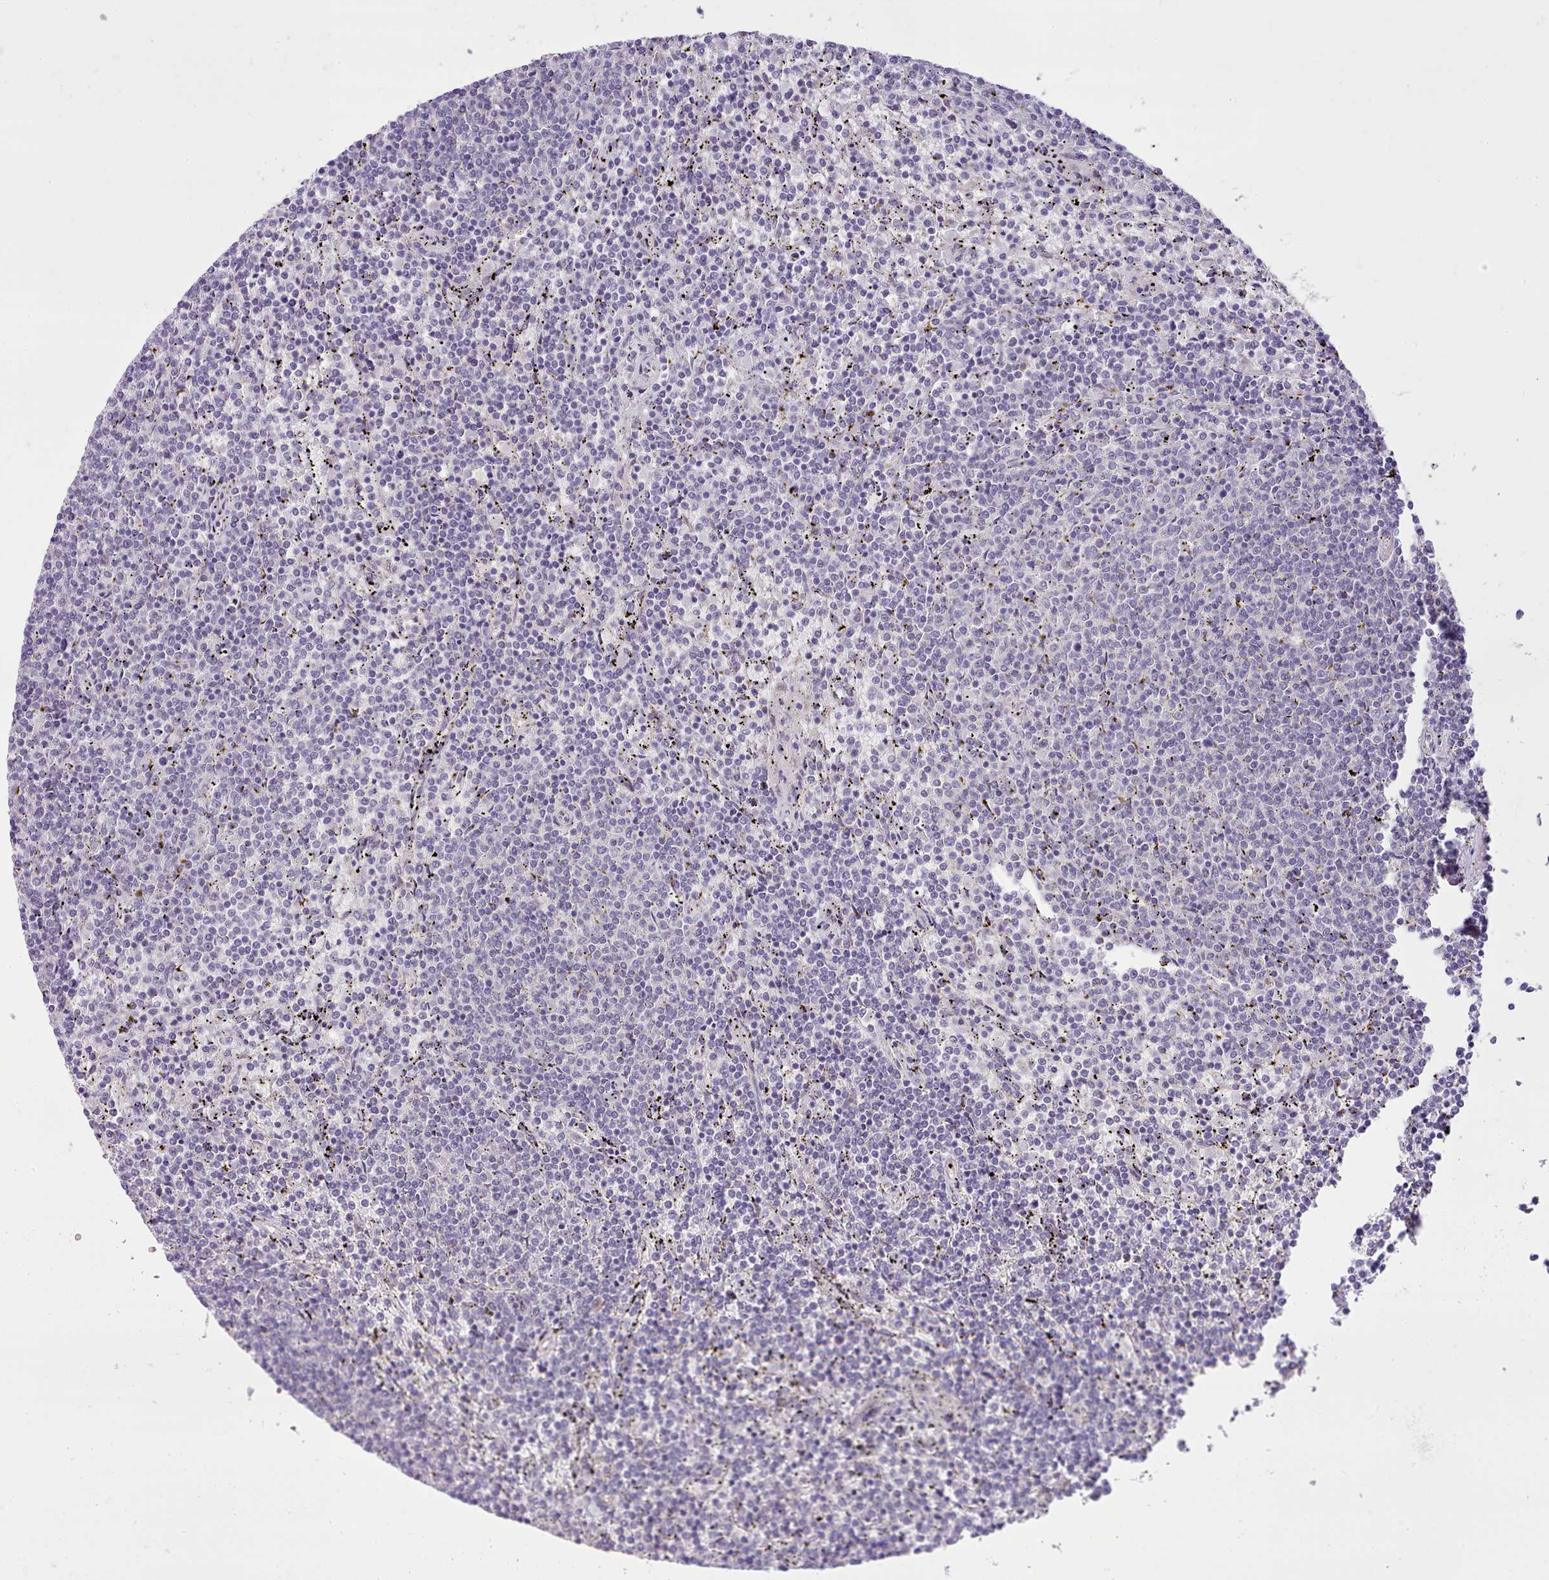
{"staining": {"intensity": "negative", "quantity": "none", "location": "none"}, "tissue": "lymphoma", "cell_type": "Tumor cells", "image_type": "cancer", "snomed": [{"axis": "morphology", "description": "Malignant lymphoma, non-Hodgkin's type, Low grade"}, {"axis": "topography", "description": "Spleen"}], "caption": "Immunohistochemistry (IHC) histopathology image of neoplastic tissue: lymphoma stained with DAB shows no significant protein positivity in tumor cells. Brightfield microscopy of IHC stained with DAB (3,3'-diaminobenzidine) (brown) and hematoxylin (blue), captured at high magnification.", "gene": "HOXB7", "patient": {"sex": "female", "age": 50}}